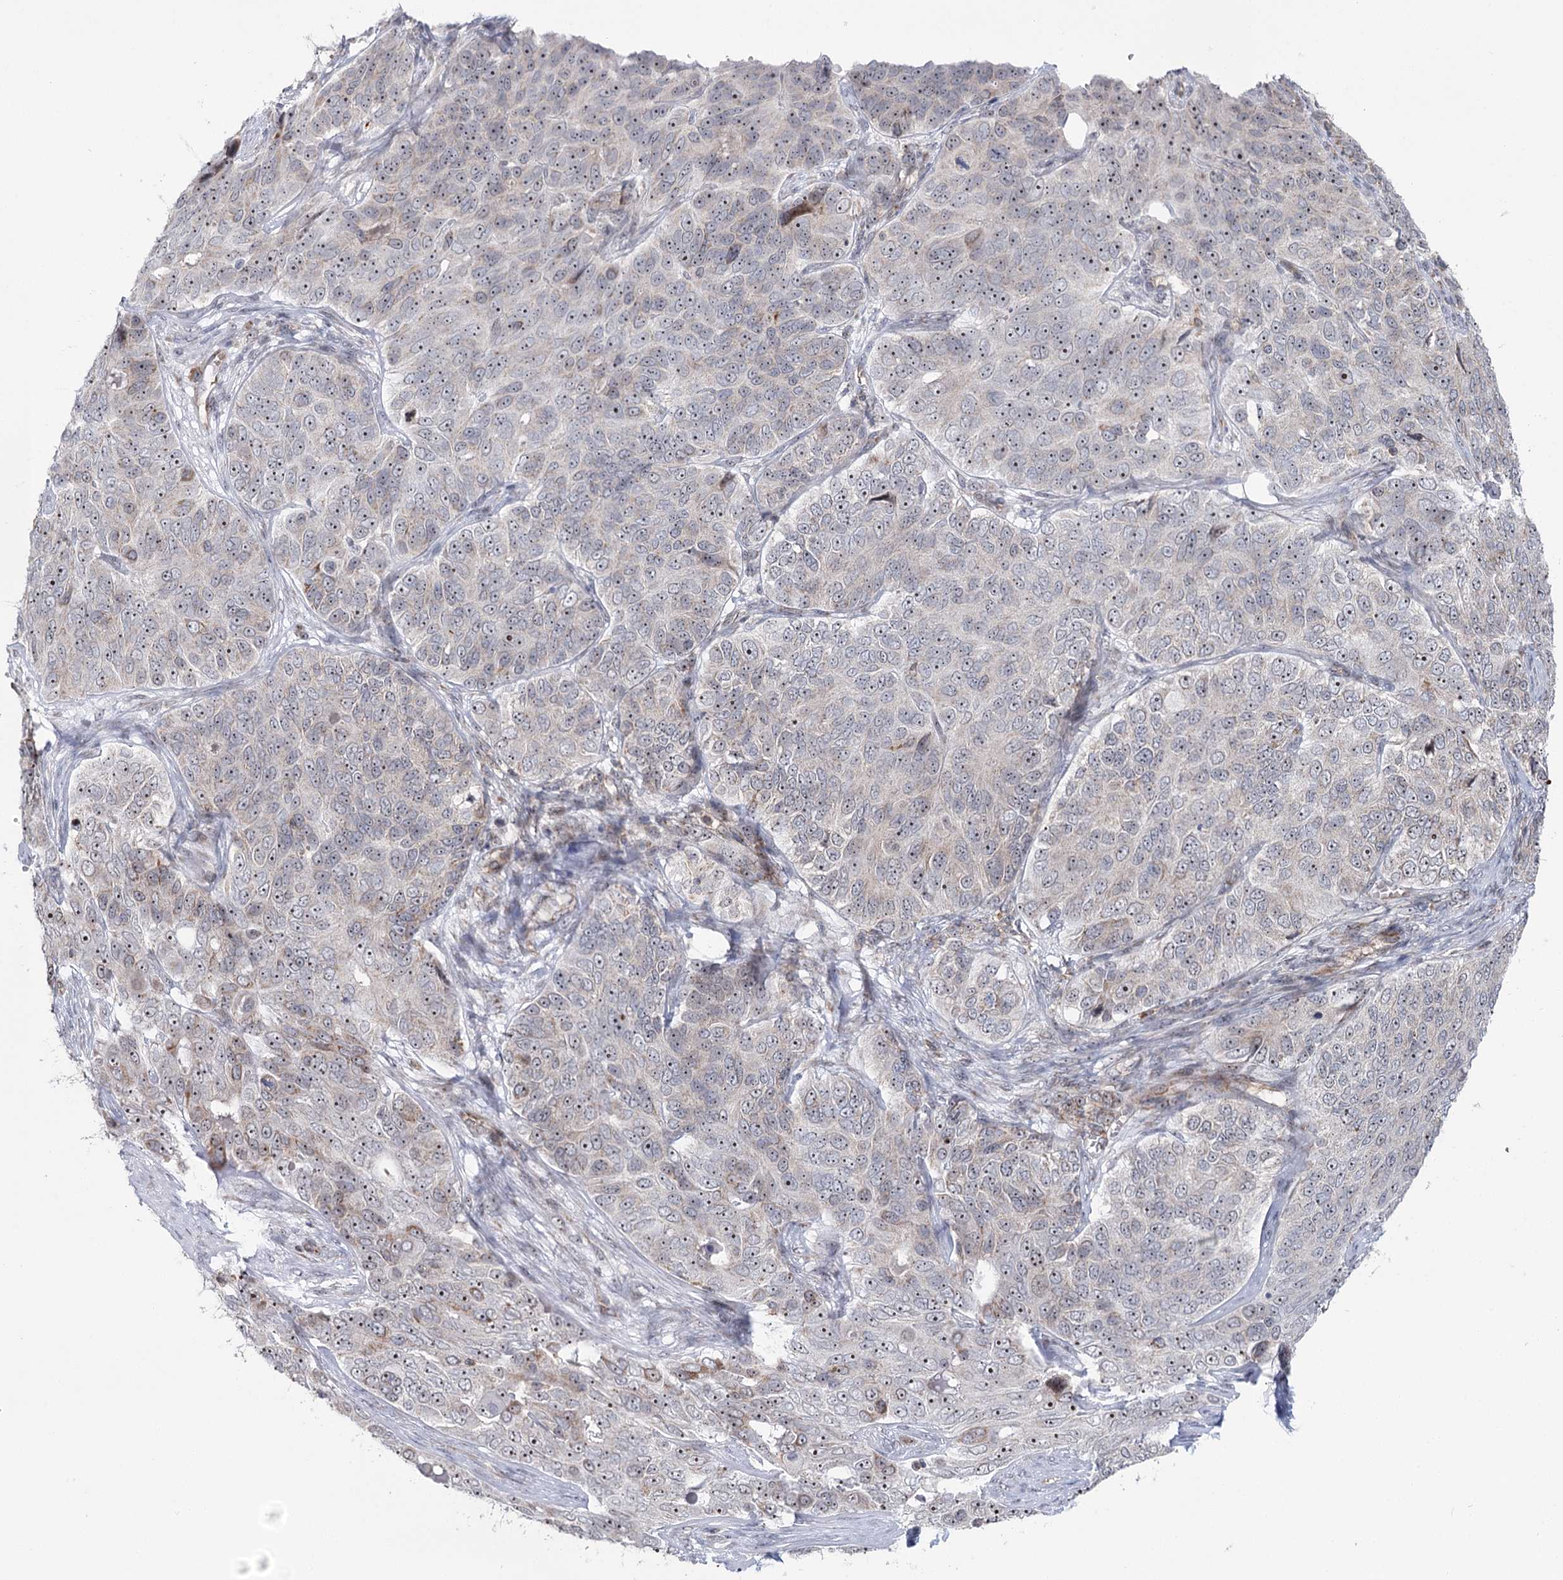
{"staining": {"intensity": "moderate", "quantity": "25%-75%", "location": "nuclear"}, "tissue": "ovarian cancer", "cell_type": "Tumor cells", "image_type": "cancer", "snomed": [{"axis": "morphology", "description": "Carcinoma, endometroid"}, {"axis": "topography", "description": "Ovary"}], "caption": "This photomicrograph reveals ovarian cancer (endometroid carcinoma) stained with immunohistochemistry (IHC) to label a protein in brown. The nuclear of tumor cells show moderate positivity for the protein. Nuclei are counter-stained blue.", "gene": "STEEP1", "patient": {"sex": "female", "age": 51}}